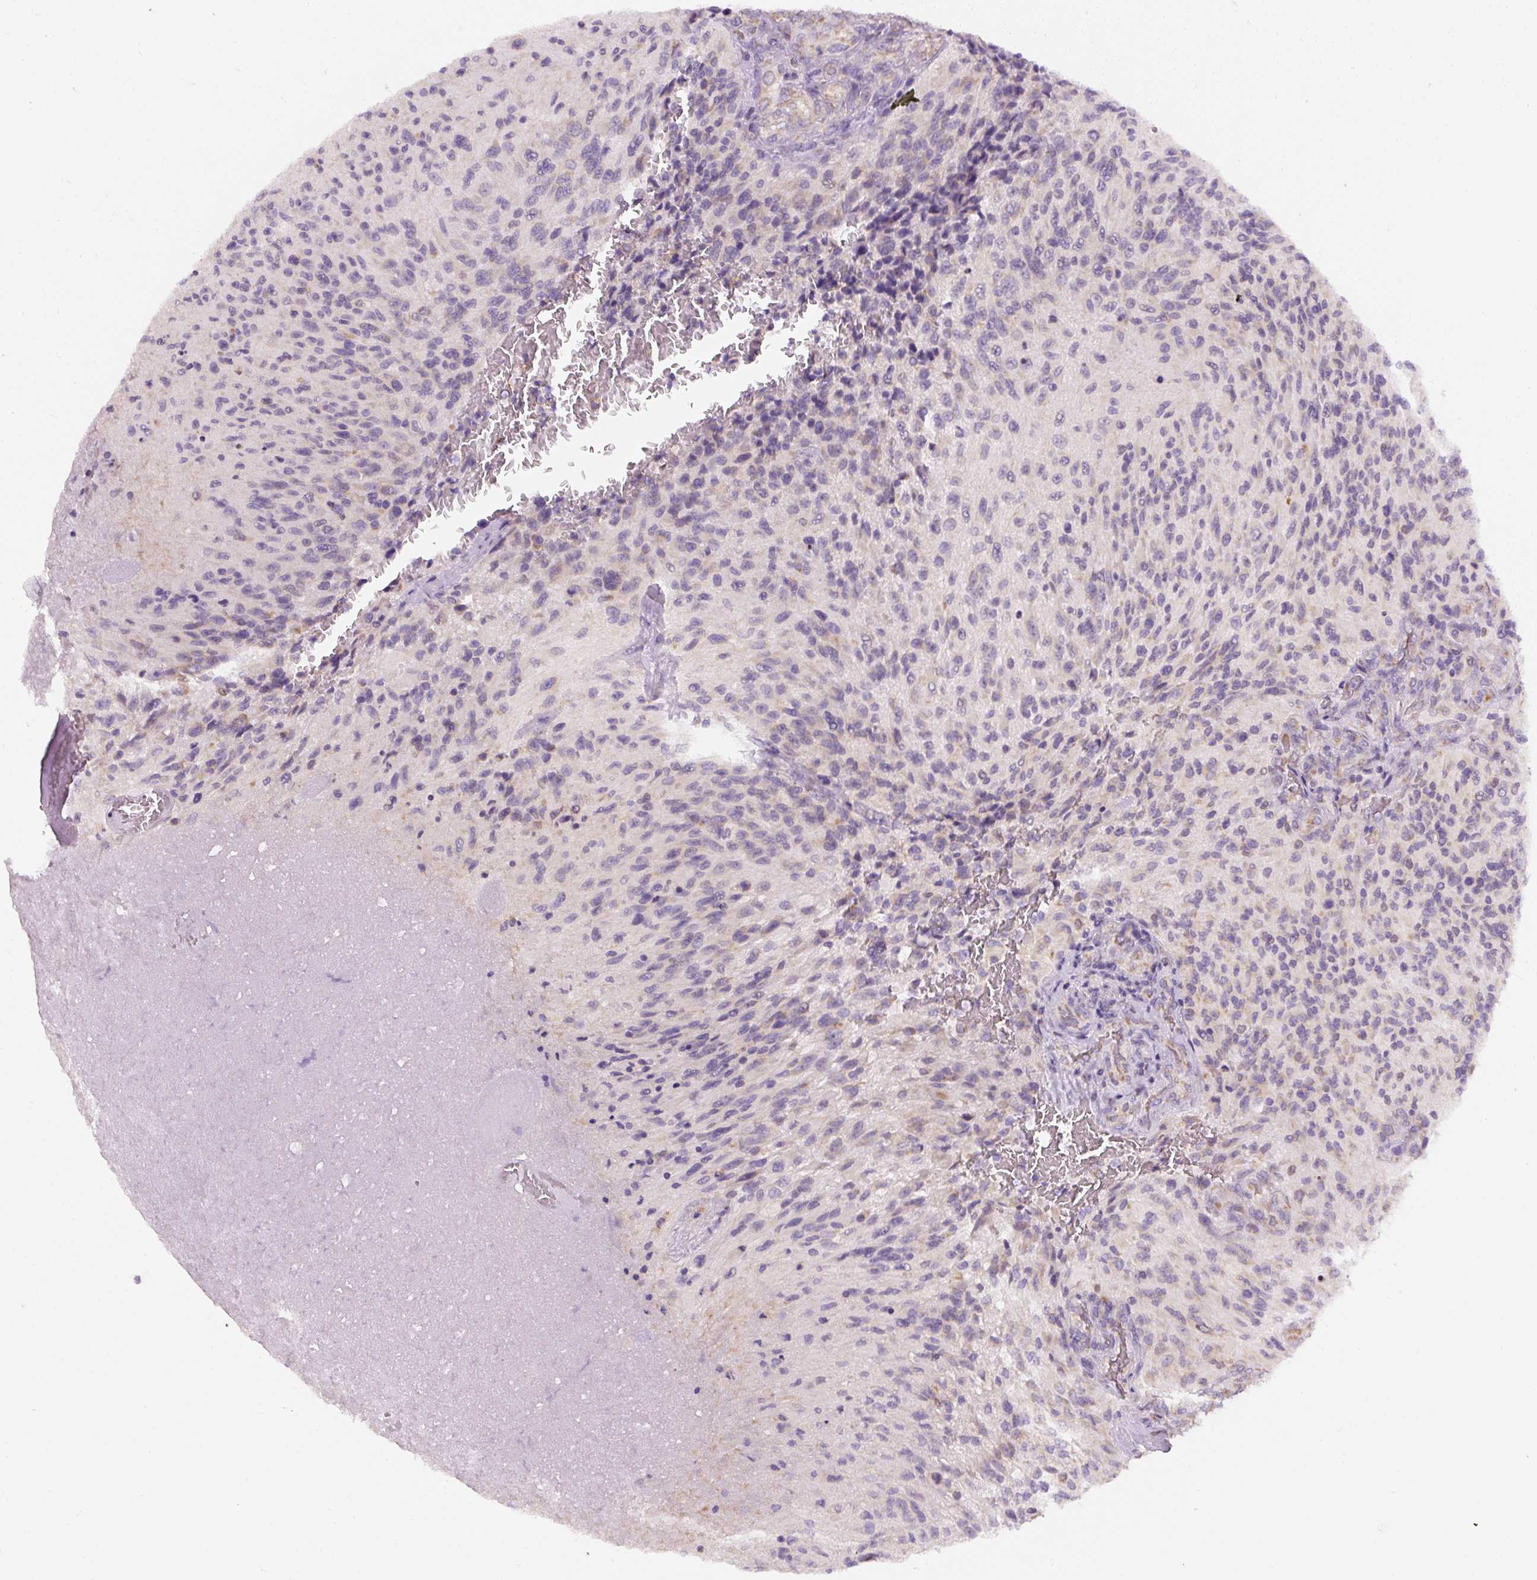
{"staining": {"intensity": "negative", "quantity": "none", "location": "none"}, "tissue": "glioma", "cell_type": "Tumor cells", "image_type": "cancer", "snomed": [{"axis": "morphology", "description": "Normal tissue, NOS"}, {"axis": "morphology", "description": "Glioma, malignant, High grade"}, {"axis": "topography", "description": "Cerebral cortex"}], "caption": "A histopathology image of glioma stained for a protein displays no brown staining in tumor cells.", "gene": "DDOST", "patient": {"sex": "male", "age": 56}}